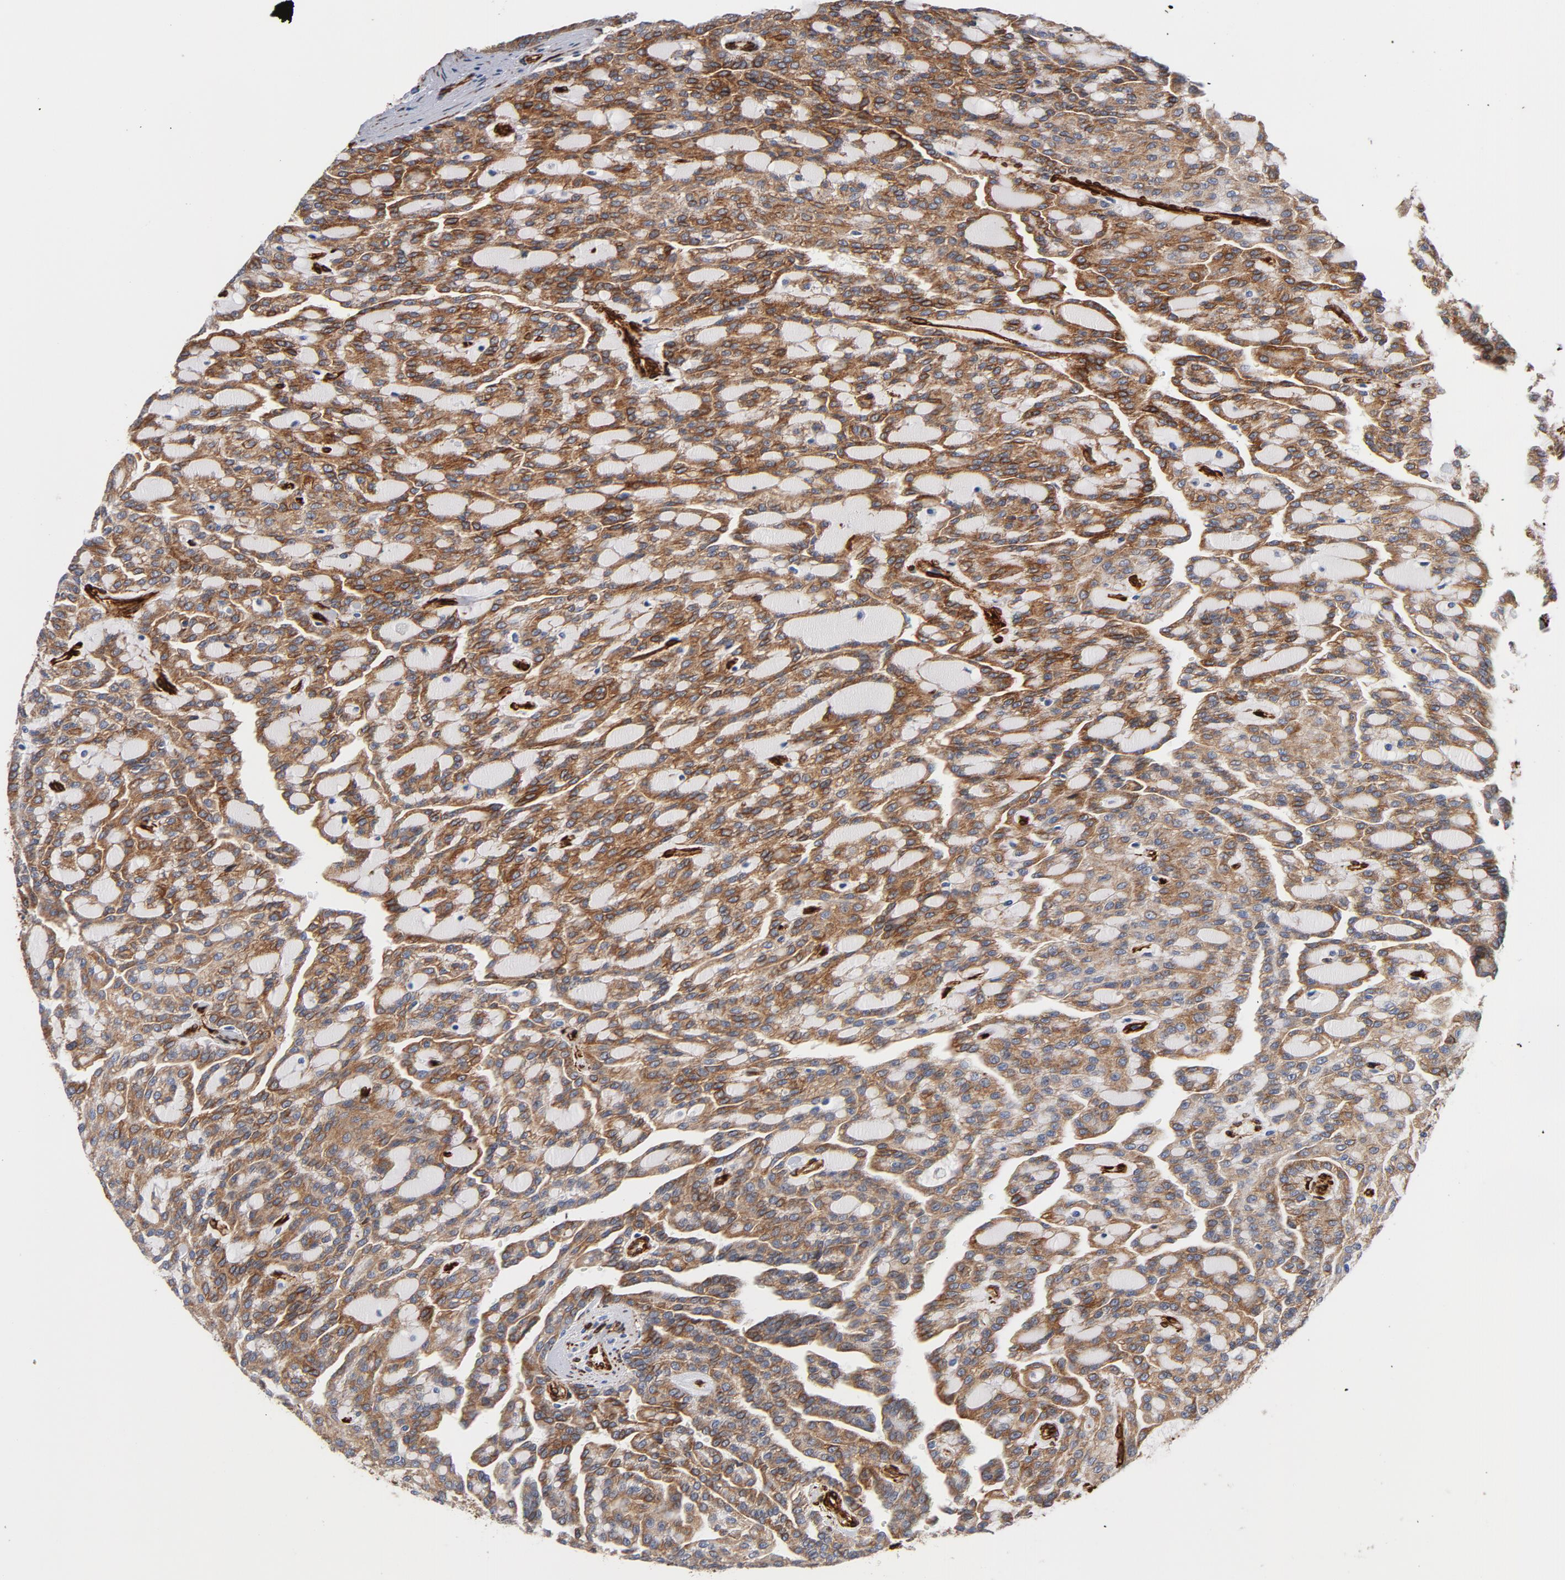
{"staining": {"intensity": "strong", "quantity": ">75%", "location": "cytoplasmic/membranous"}, "tissue": "renal cancer", "cell_type": "Tumor cells", "image_type": "cancer", "snomed": [{"axis": "morphology", "description": "Adenocarcinoma, NOS"}, {"axis": "topography", "description": "Kidney"}], "caption": "A brown stain highlights strong cytoplasmic/membranous positivity of a protein in renal adenocarcinoma tumor cells.", "gene": "SERPINH1", "patient": {"sex": "male", "age": 63}}